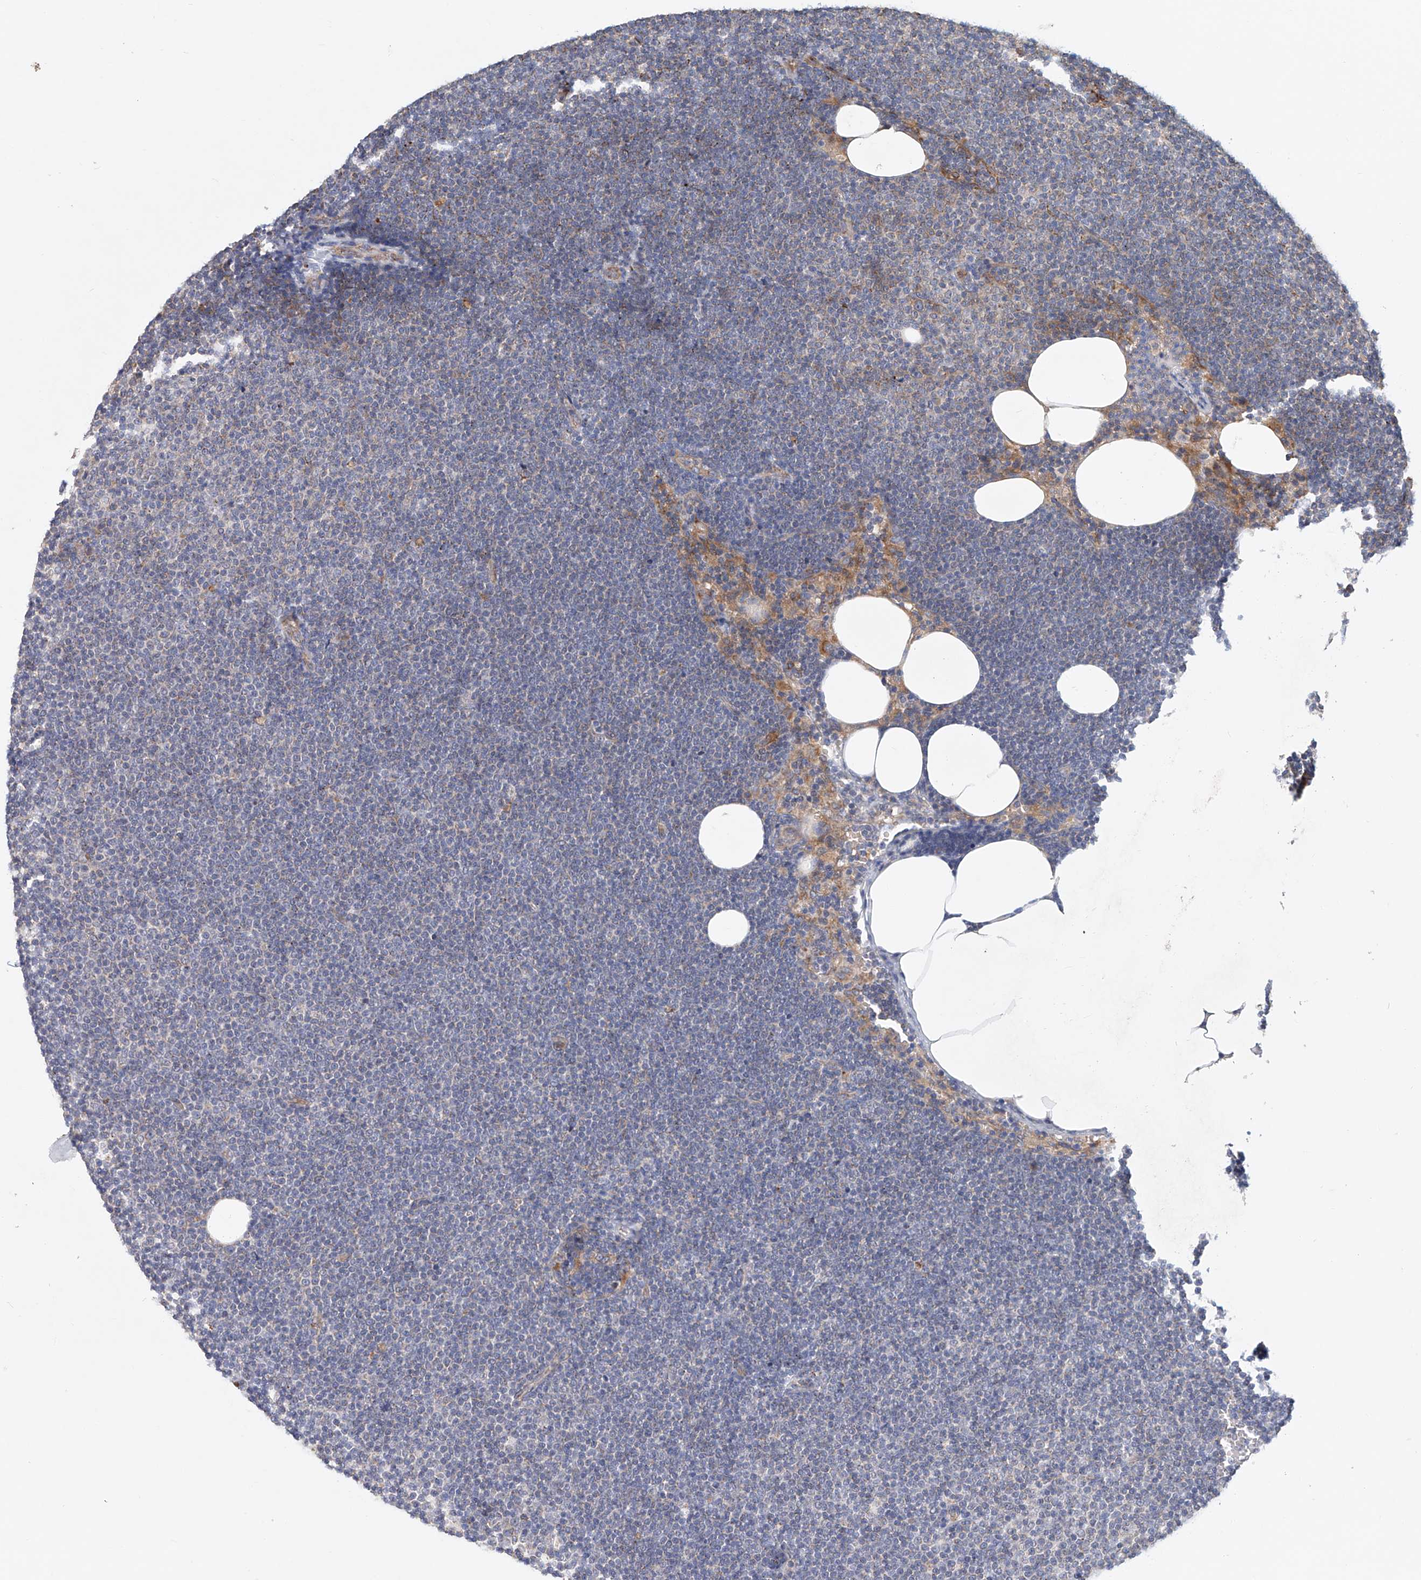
{"staining": {"intensity": "negative", "quantity": "none", "location": "none"}, "tissue": "lymphoma", "cell_type": "Tumor cells", "image_type": "cancer", "snomed": [{"axis": "morphology", "description": "Malignant lymphoma, non-Hodgkin's type, Low grade"}, {"axis": "topography", "description": "Lymph node"}], "caption": "Image shows no significant protein expression in tumor cells of low-grade malignant lymphoma, non-Hodgkin's type.", "gene": "HGSNAT", "patient": {"sex": "female", "age": 53}}